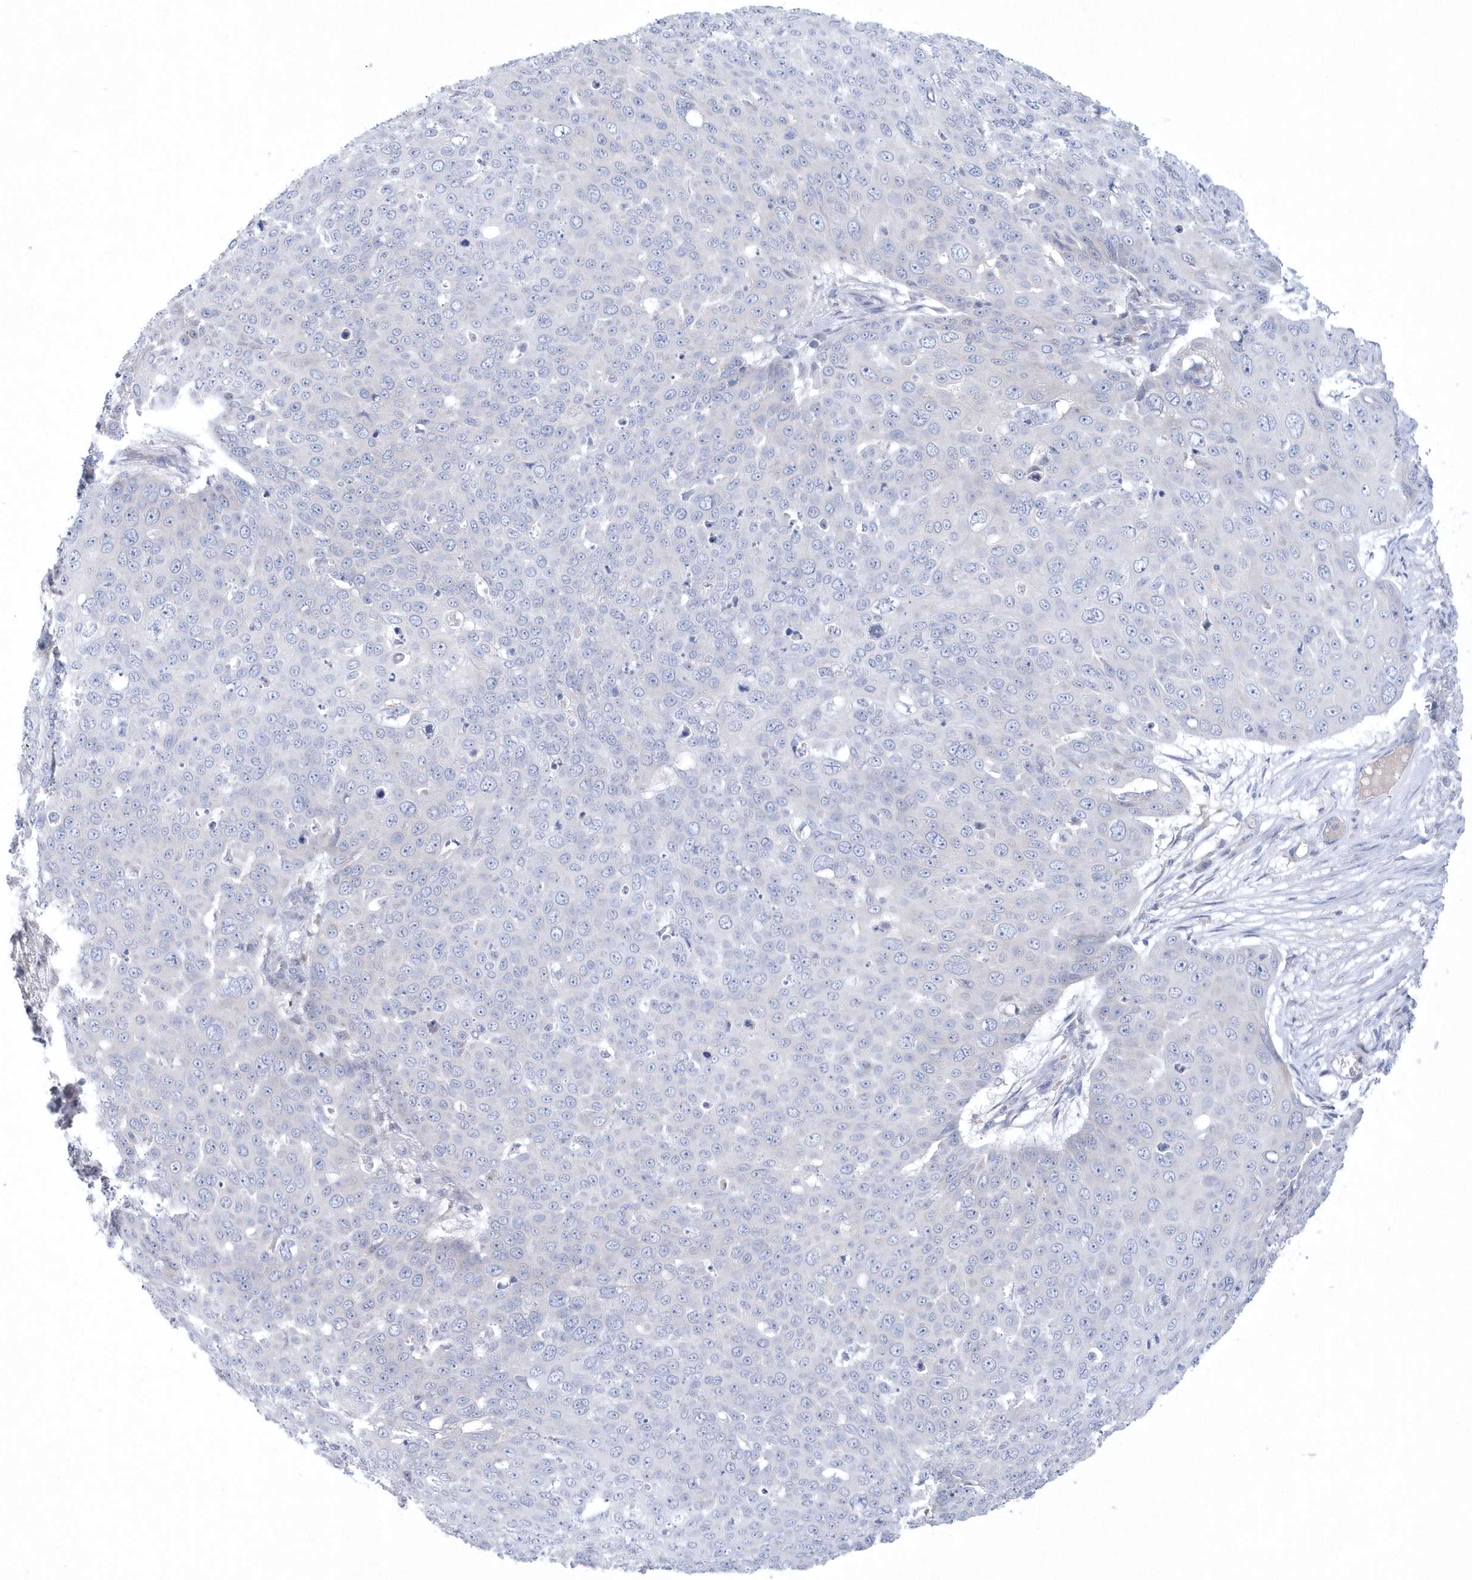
{"staining": {"intensity": "negative", "quantity": "none", "location": "none"}, "tissue": "skin cancer", "cell_type": "Tumor cells", "image_type": "cancer", "snomed": [{"axis": "morphology", "description": "Squamous cell carcinoma, NOS"}, {"axis": "topography", "description": "Skin"}], "caption": "Protein analysis of squamous cell carcinoma (skin) shows no significant positivity in tumor cells. Nuclei are stained in blue.", "gene": "NIPAL1", "patient": {"sex": "male", "age": 71}}